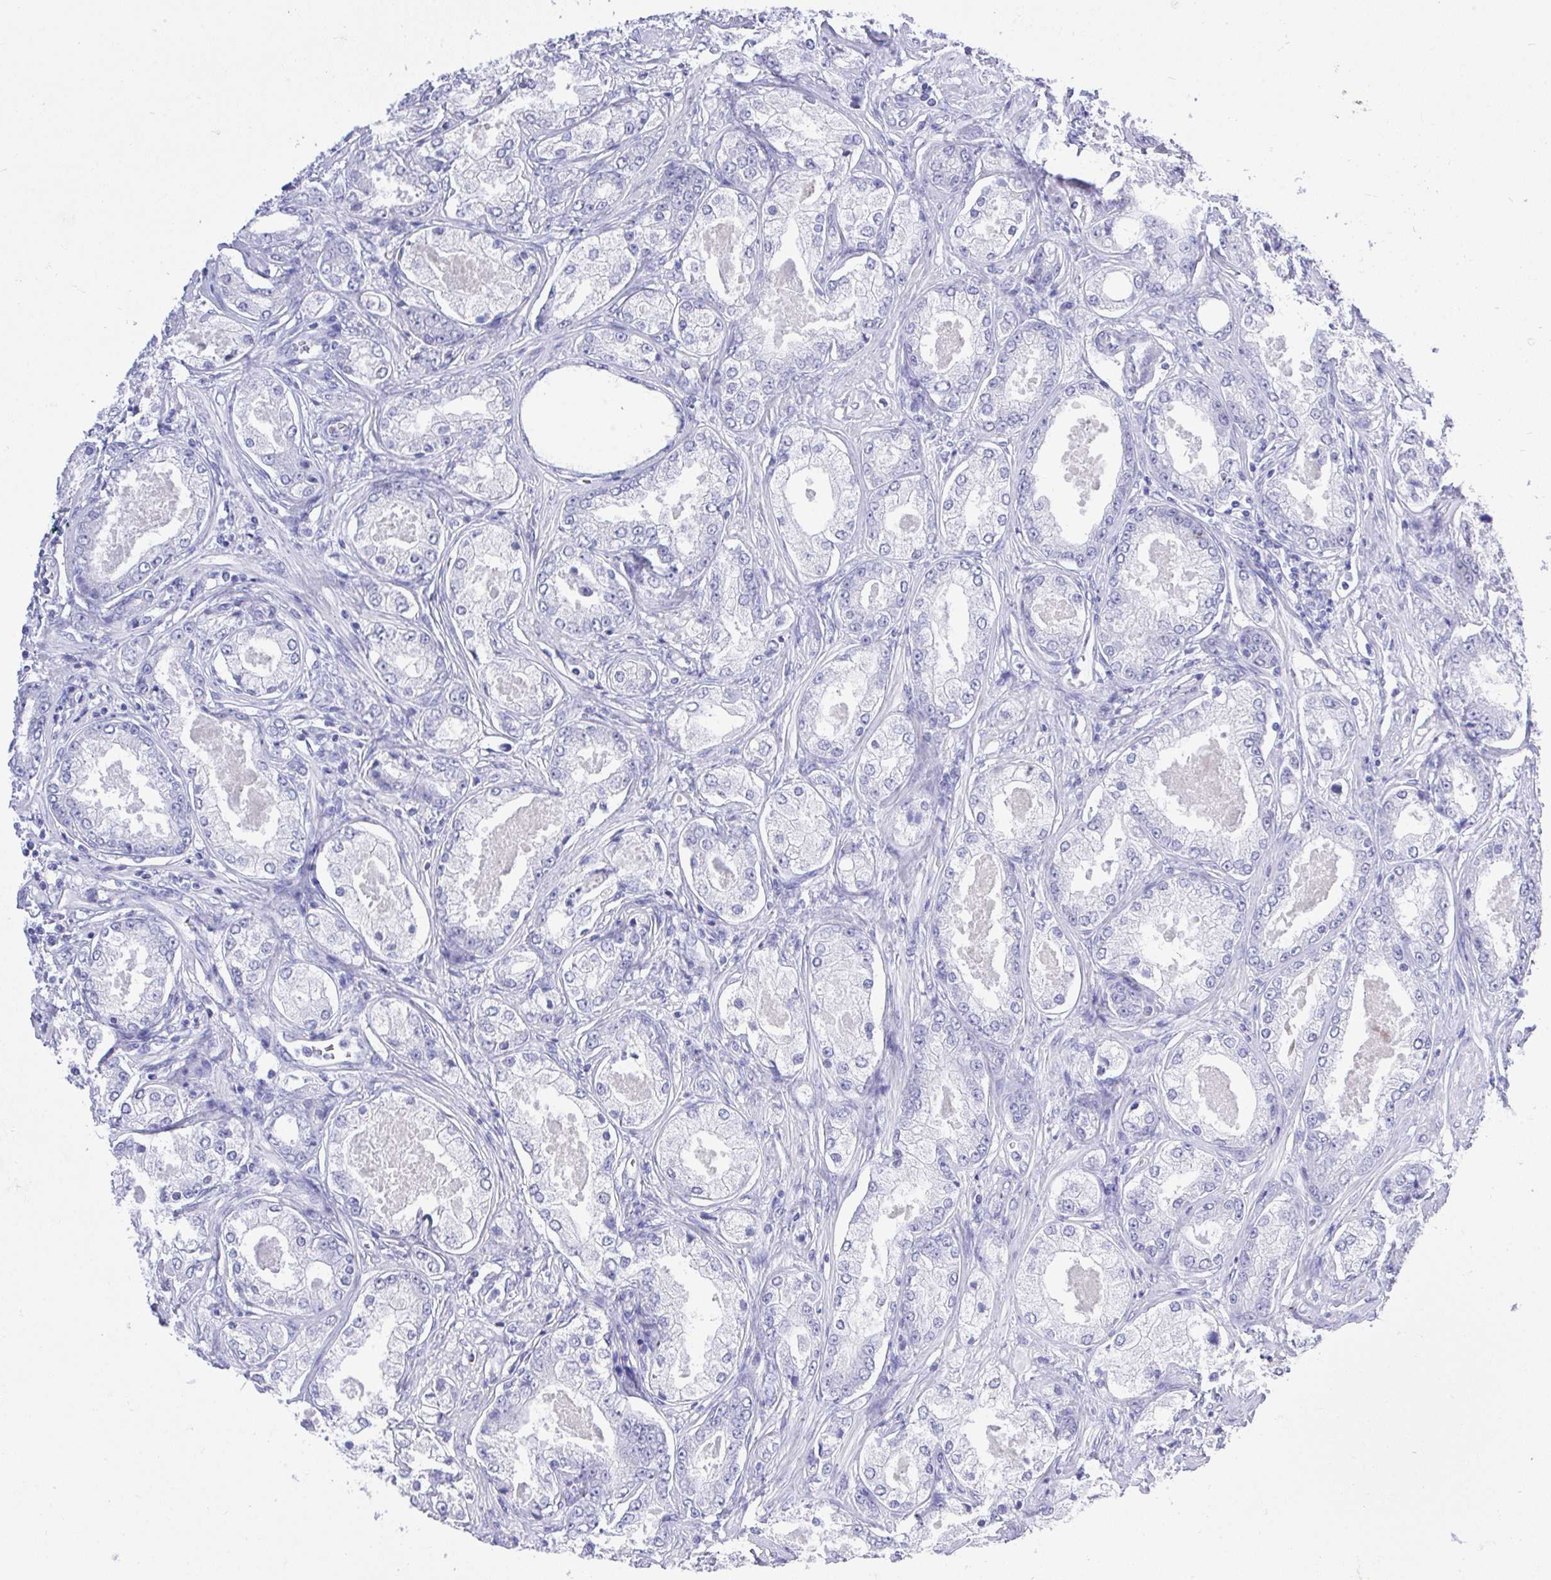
{"staining": {"intensity": "negative", "quantity": "none", "location": "none"}, "tissue": "prostate cancer", "cell_type": "Tumor cells", "image_type": "cancer", "snomed": [{"axis": "morphology", "description": "Adenocarcinoma, Low grade"}, {"axis": "topography", "description": "Prostate"}], "caption": "Adenocarcinoma (low-grade) (prostate) was stained to show a protein in brown. There is no significant expression in tumor cells.", "gene": "MS4A12", "patient": {"sex": "male", "age": 68}}